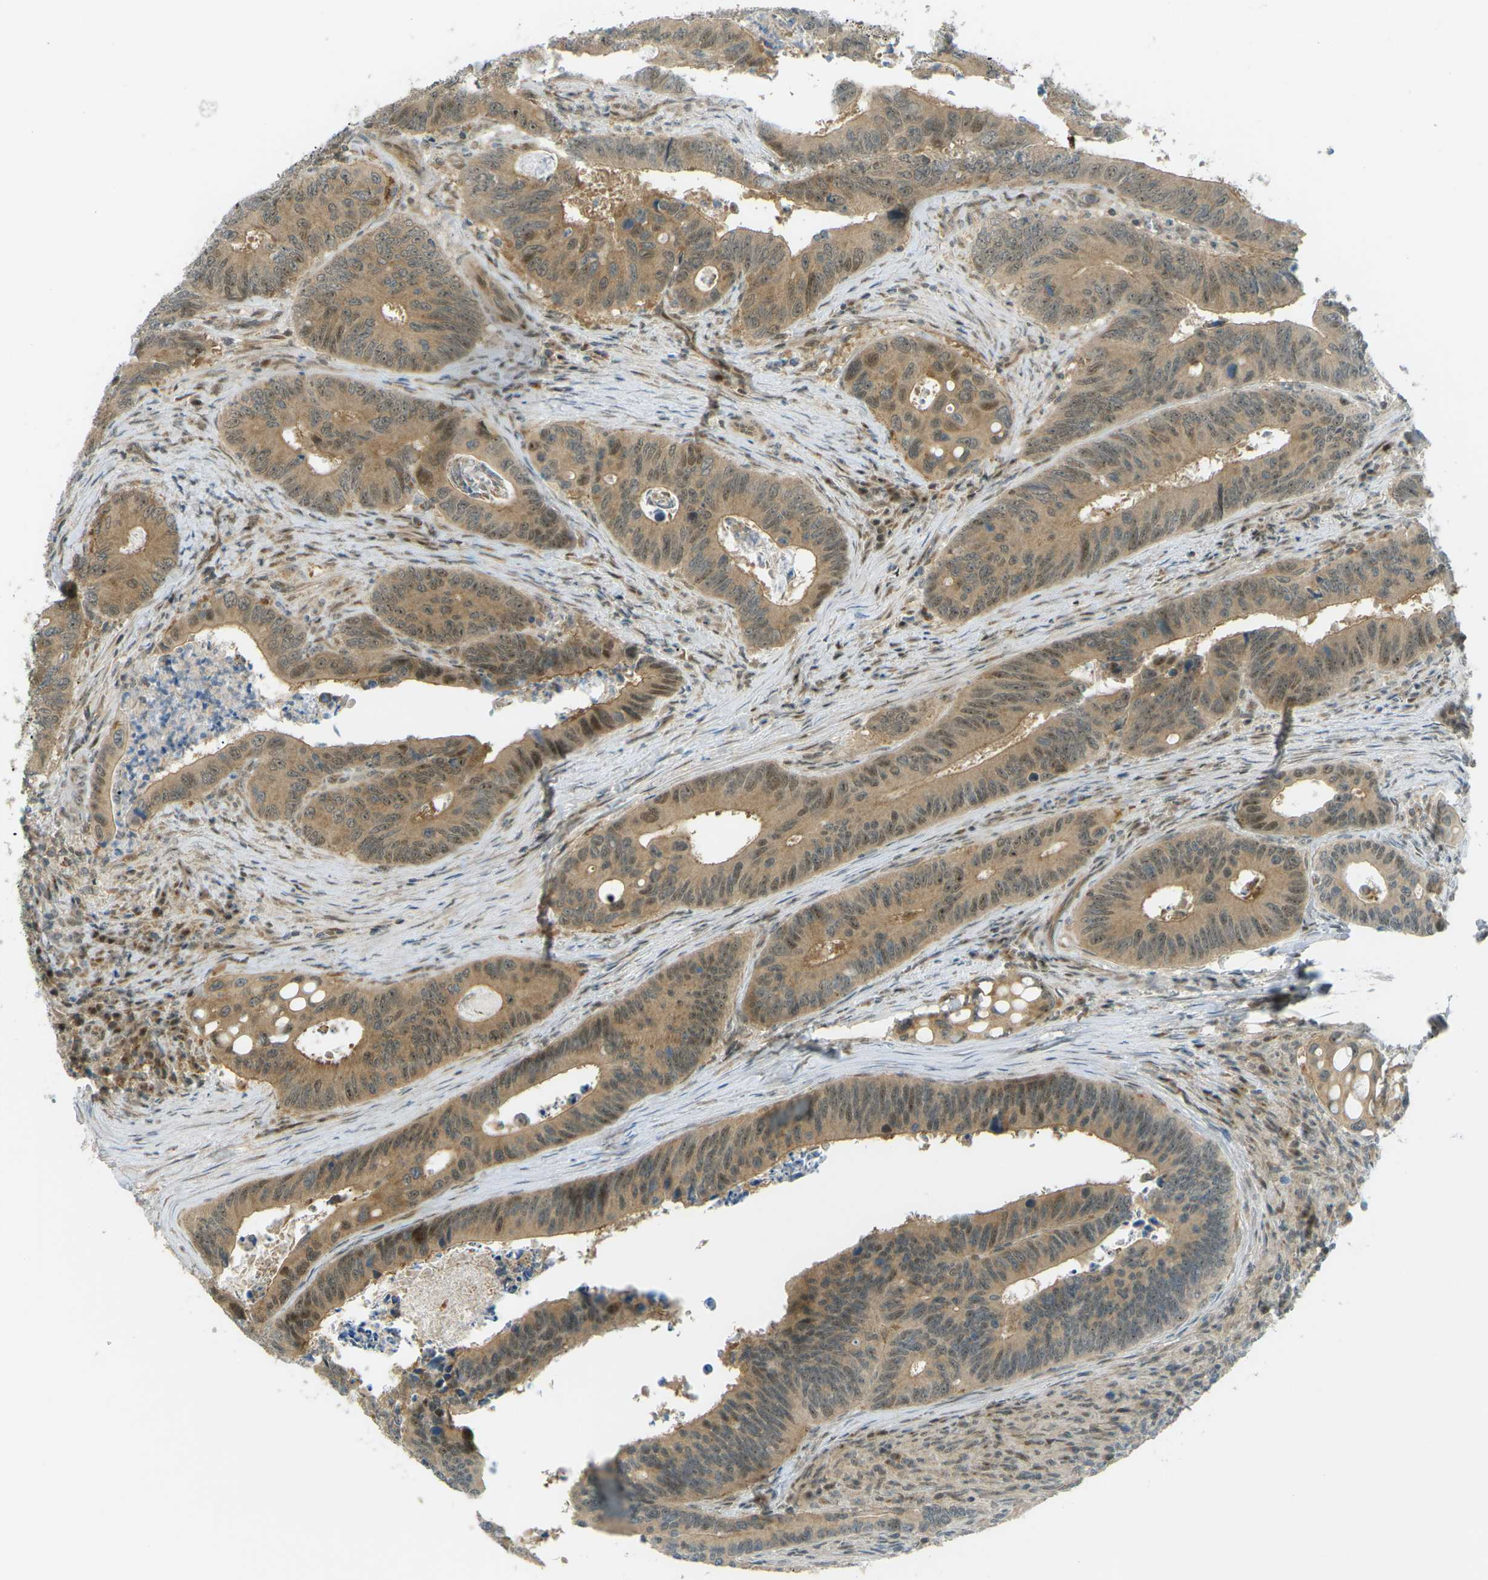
{"staining": {"intensity": "moderate", "quantity": ">75%", "location": "cytoplasmic/membranous,nuclear"}, "tissue": "colorectal cancer", "cell_type": "Tumor cells", "image_type": "cancer", "snomed": [{"axis": "morphology", "description": "Inflammation, NOS"}, {"axis": "morphology", "description": "Adenocarcinoma, NOS"}, {"axis": "topography", "description": "Colon"}], "caption": "Immunohistochemical staining of human colorectal cancer demonstrates moderate cytoplasmic/membranous and nuclear protein staining in about >75% of tumor cells.", "gene": "CCDC186", "patient": {"sex": "male", "age": 72}}